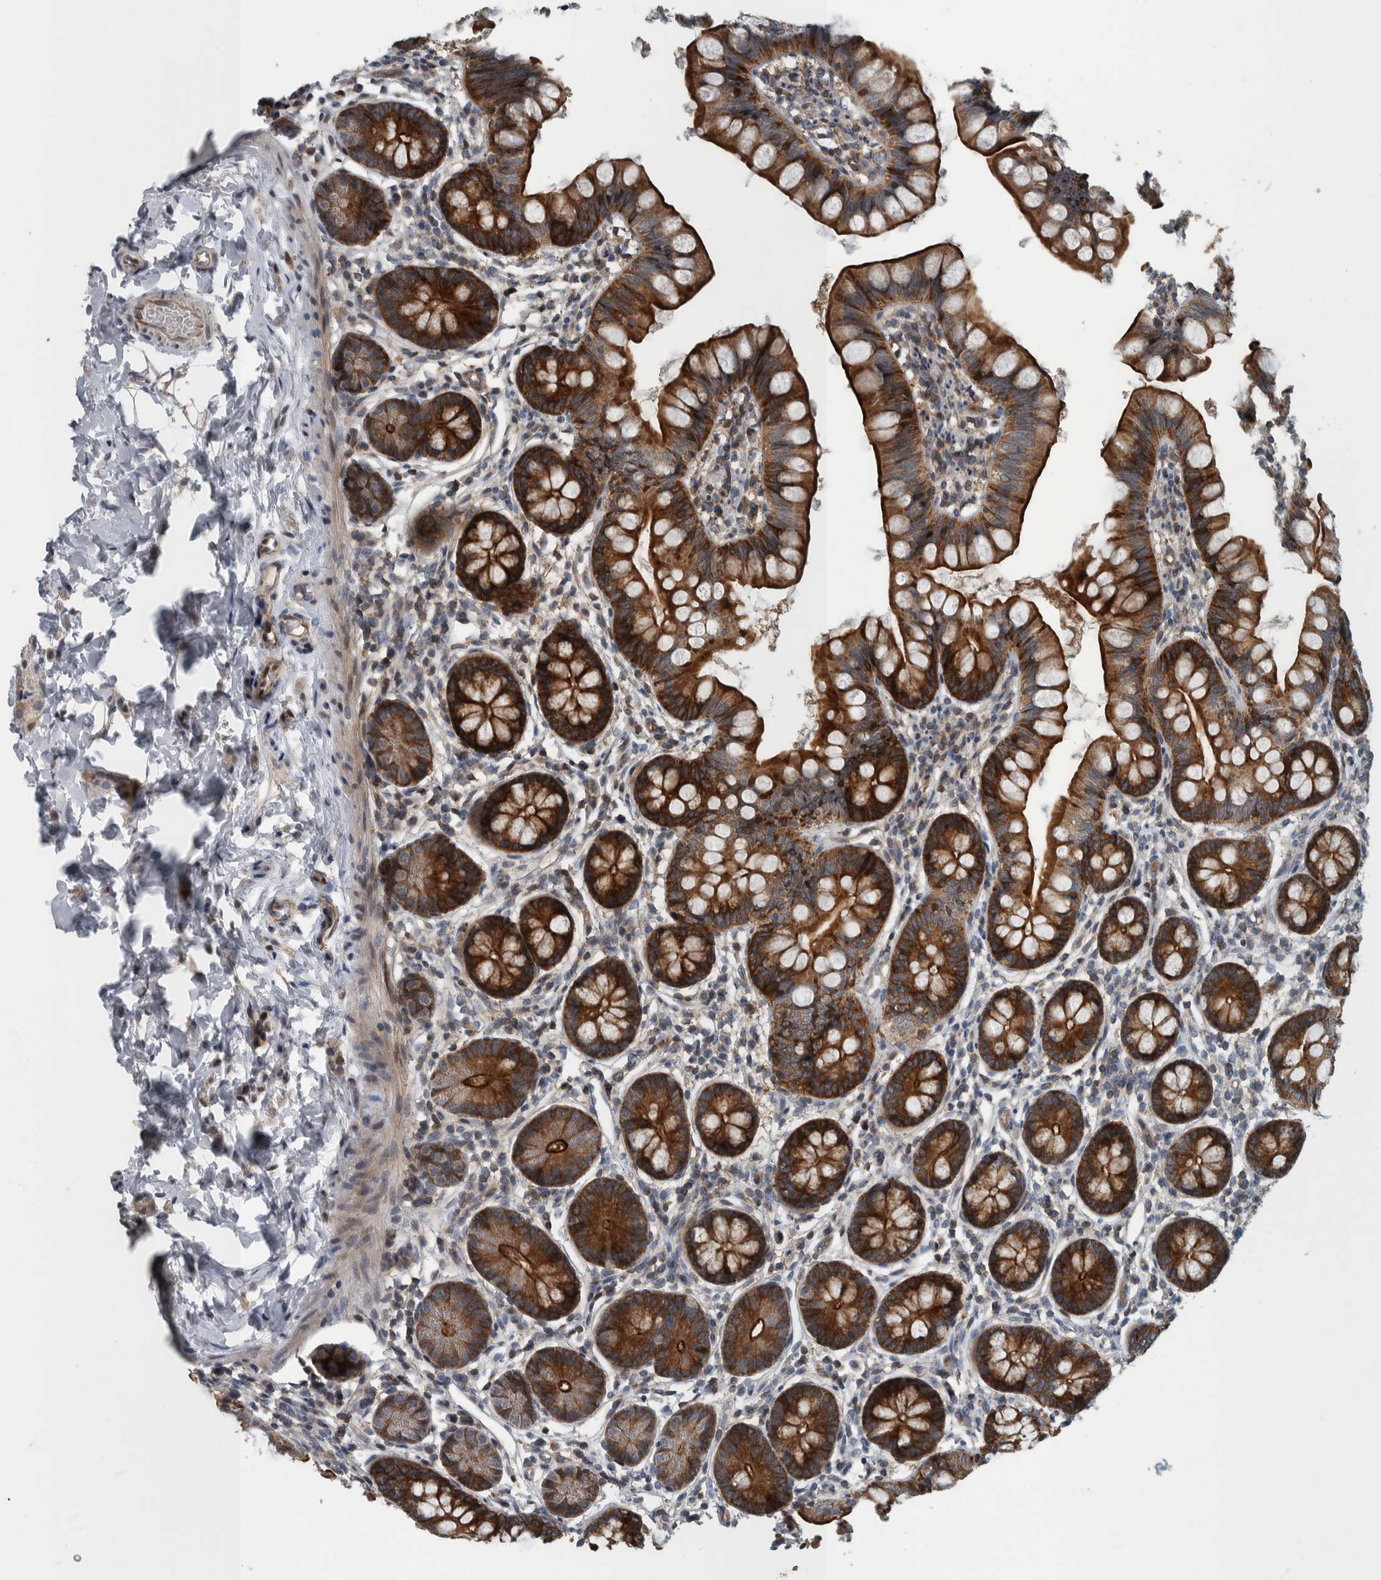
{"staining": {"intensity": "strong", "quantity": ">75%", "location": "cytoplasmic/membranous"}, "tissue": "small intestine", "cell_type": "Glandular cells", "image_type": "normal", "snomed": [{"axis": "morphology", "description": "Normal tissue, NOS"}, {"axis": "topography", "description": "Small intestine"}], "caption": "An image of human small intestine stained for a protein displays strong cytoplasmic/membranous brown staining in glandular cells. Nuclei are stained in blue.", "gene": "BAIAP2L1", "patient": {"sex": "male", "age": 7}}